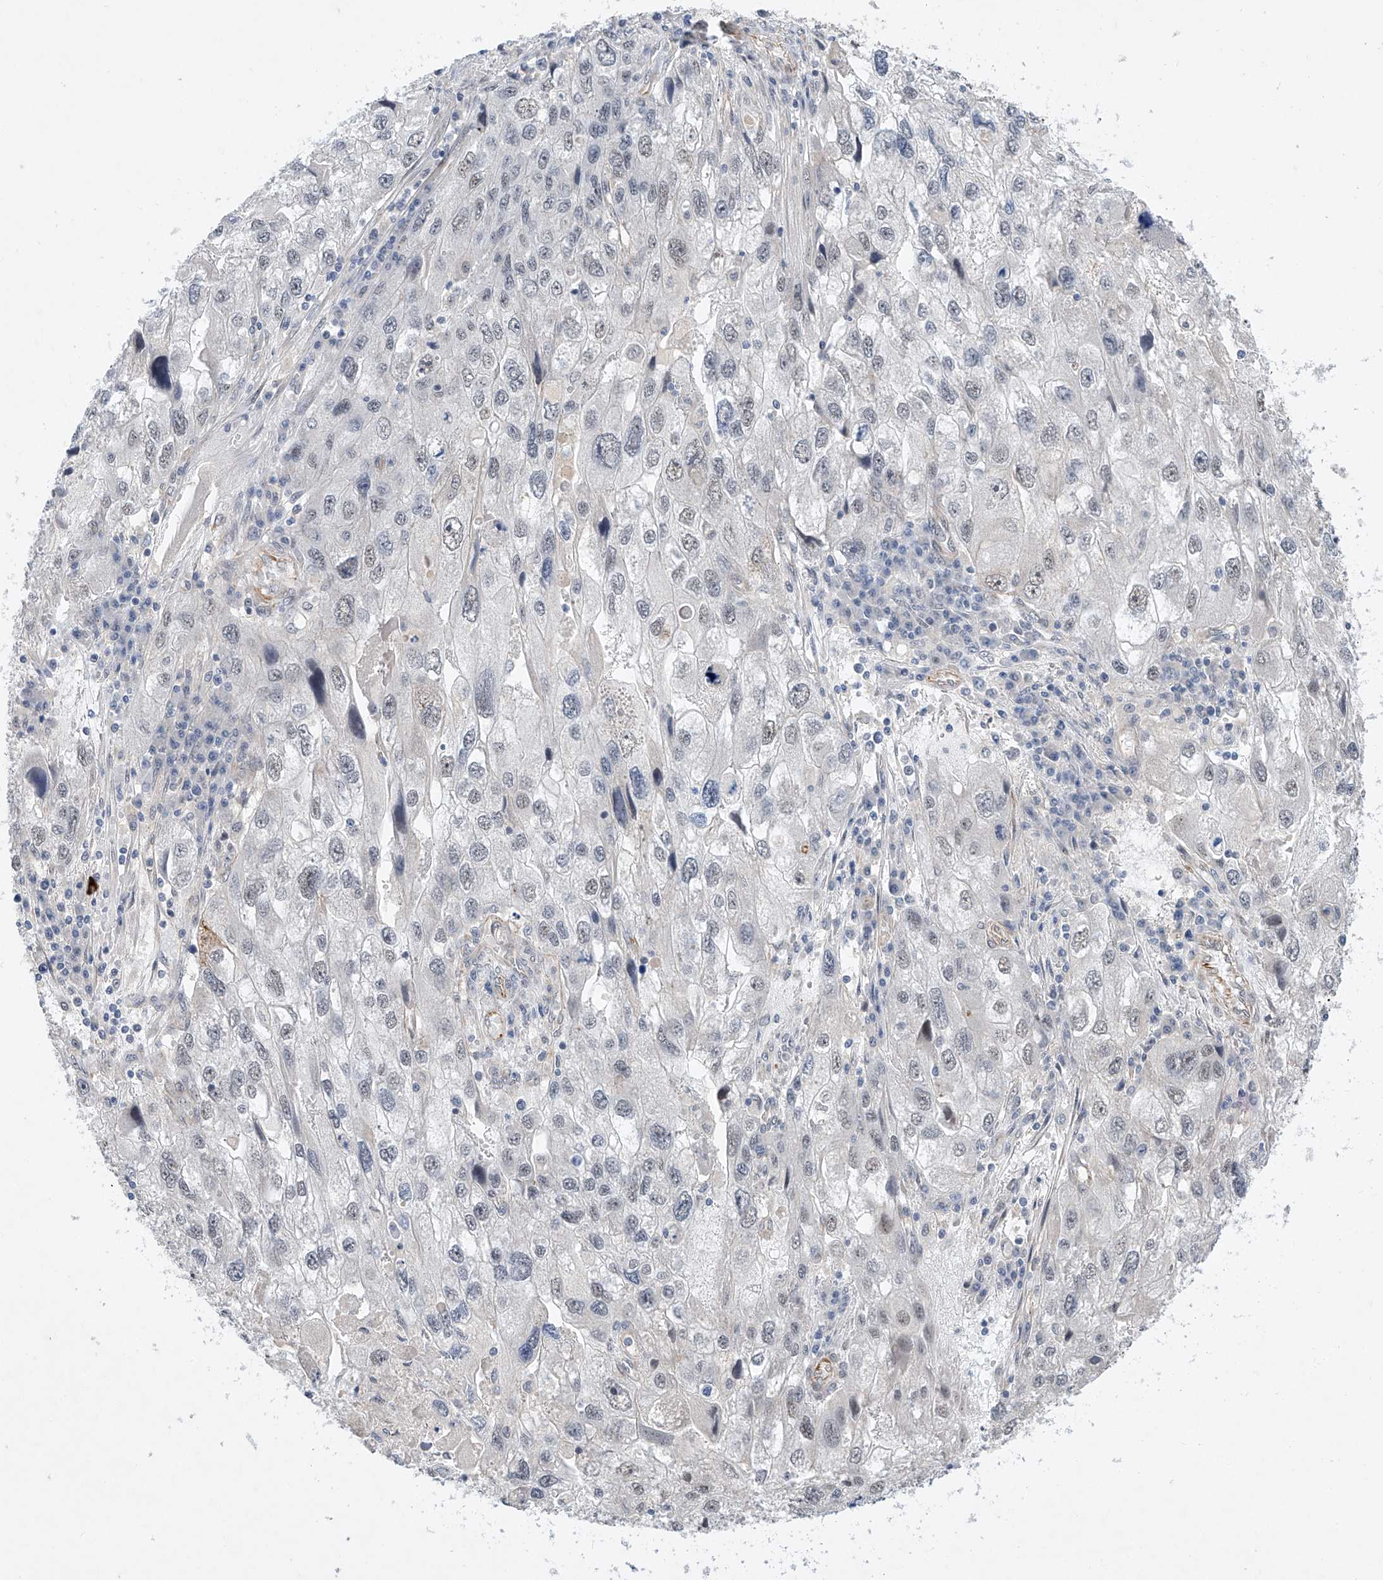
{"staining": {"intensity": "weak", "quantity": "<25%", "location": "nuclear"}, "tissue": "endometrial cancer", "cell_type": "Tumor cells", "image_type": "cancer", "snomed": [{"axis": "morphology", "description": "Adenocarcinoma, NOS"}, {"axis": "topography", "description": "Endometrium"}], "caption": "Human endometrial cancer (adenocarcinoma) stained for a protein using immunohistochemistry (IHC) reveals no staining in tumor cells.", "gene": "AMD1", "patient": {"sex": "female", "age": 49}}